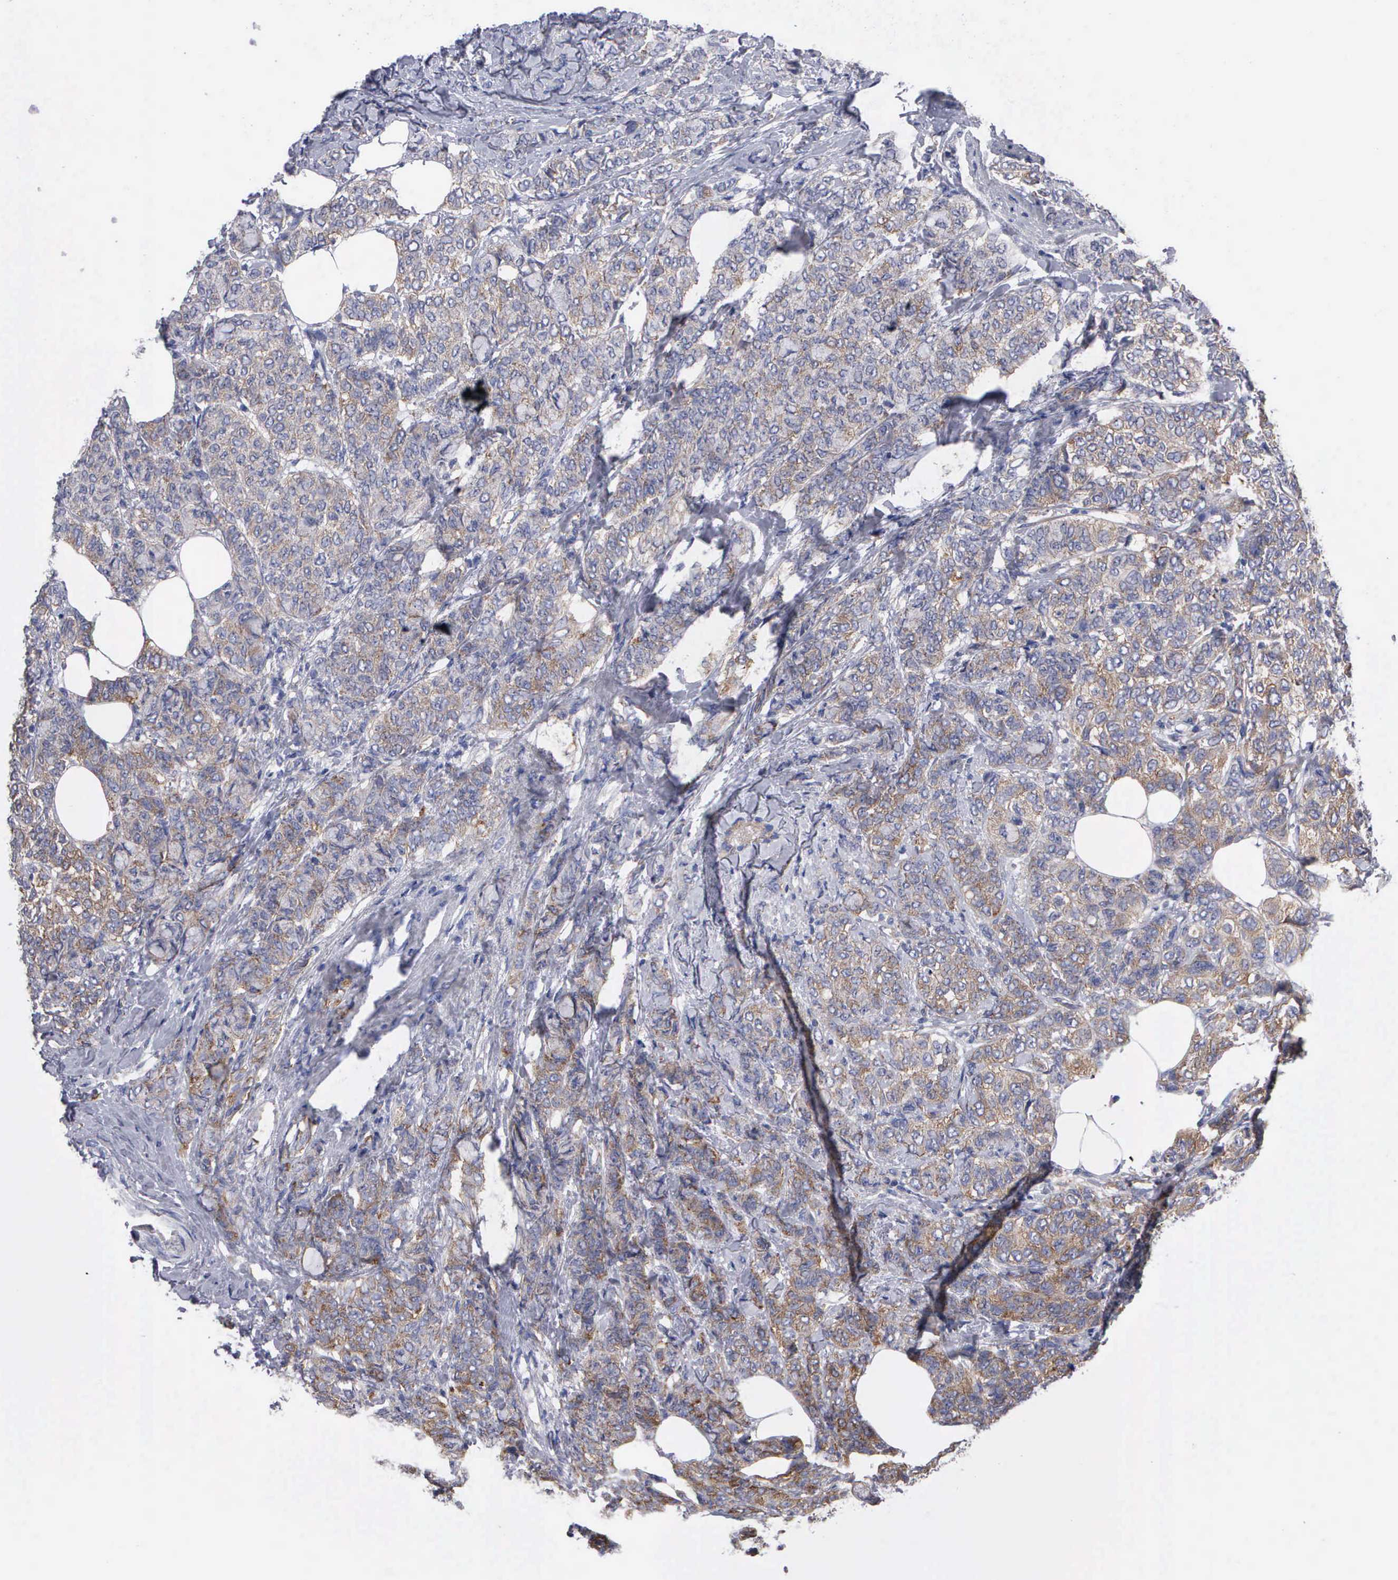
{"staining": {"intensity": "moderate", "quantity": "25%-75%", "location": "cytoplasmic/membranous"}, "tissue": "breast cancer", "cell_type": "Tumor cells", "image_type": "cancer", "snomed": [{"axis": "morphology", "description": "Lobular carcinoma"}, {"axis": "topography", "description": "Breast"}], "caption": "Breast cancer stained for a protein (brown) reveals moderate cytoplasmic/membranous positive positivity in approximately 25%-75% of tumor cells.", "gene": "TXLNG", "patient": {"sex": "female", "age": 60}}